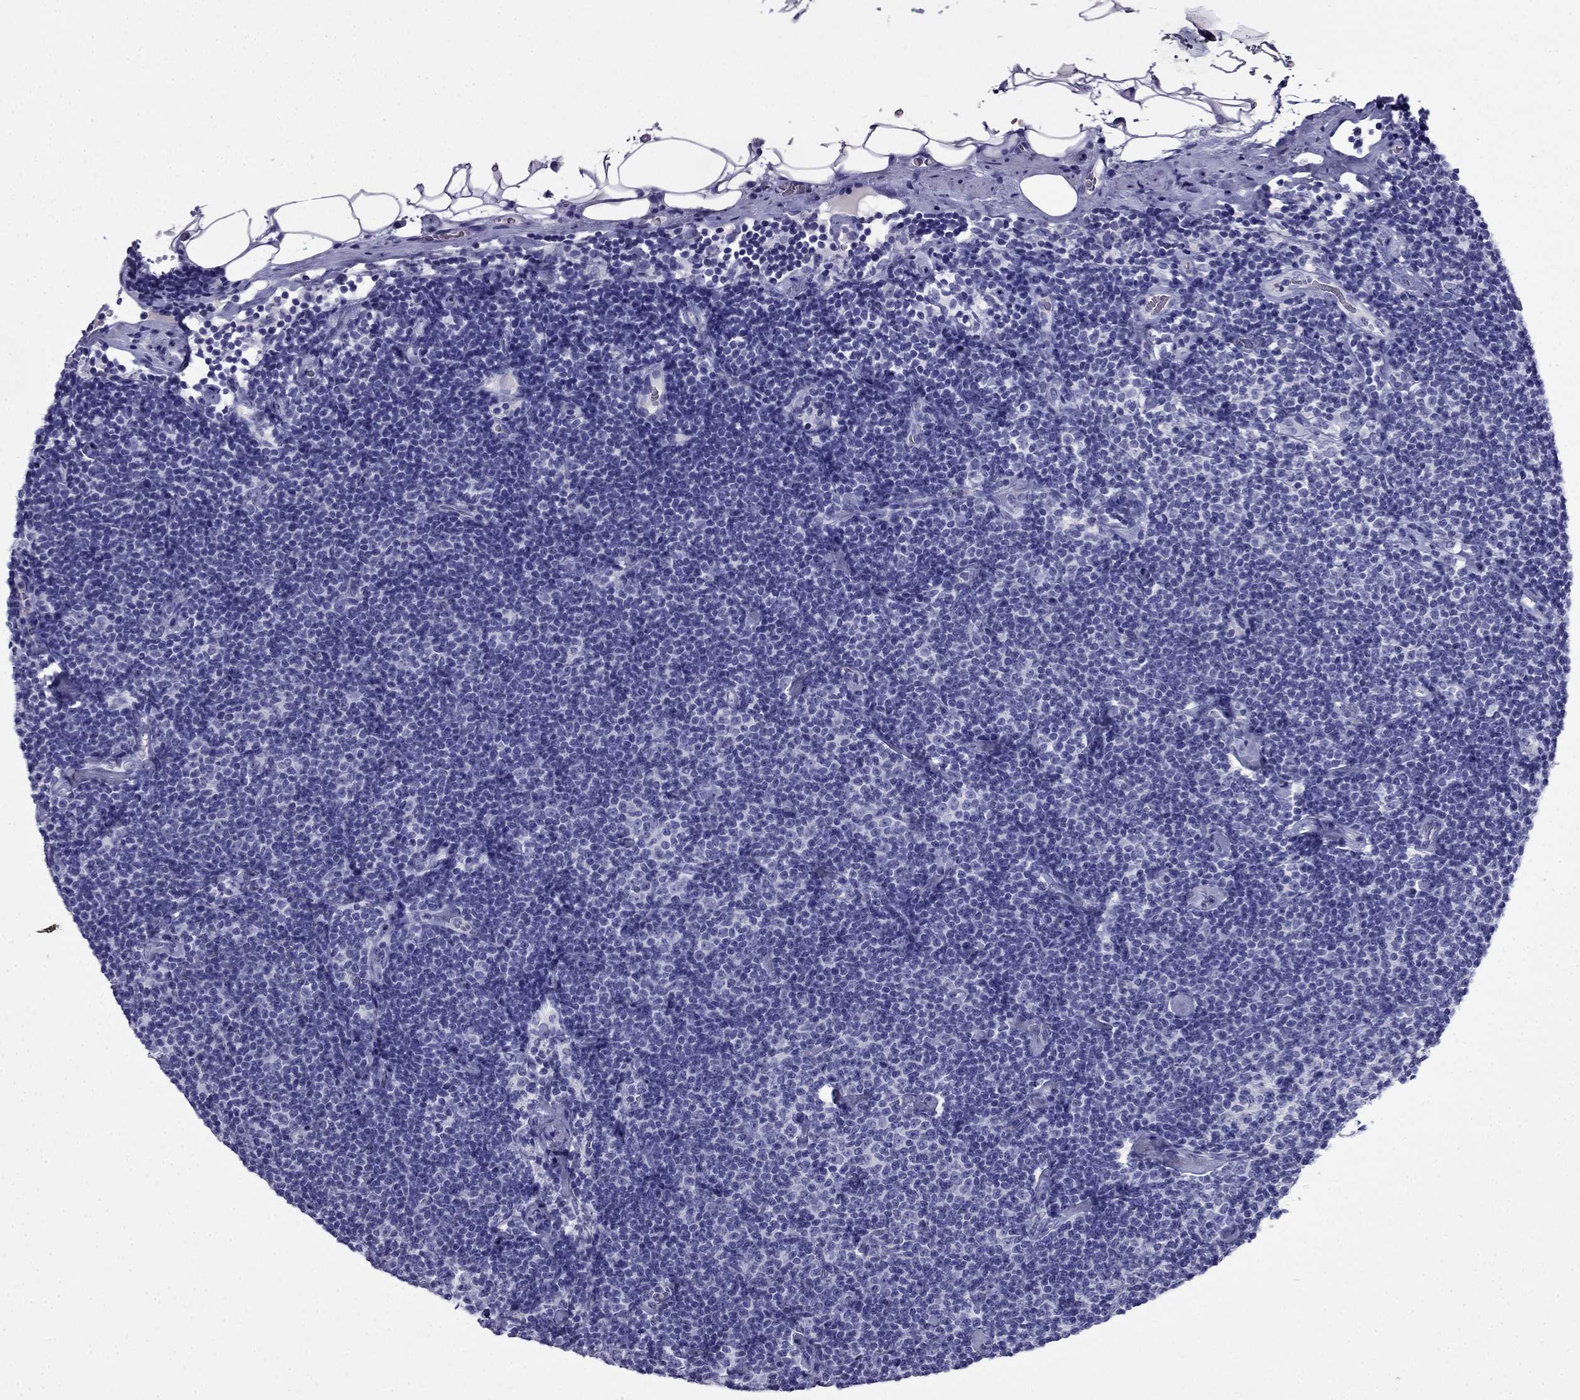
{"staining": {"intensity": "negative", "quantity": "none", "location": "none"}, "tissue": "lymphoma", "cell_type": "Tumor cells", "image_type": "cancer", "snomed": [{"axis": "morphology", "description": "Malignant lymphoma, non-Hodgkin's type, Low grade"}, {"axis": "topography", "description": "Lymph node"}], "caption": "This is an immunohistochemistry (IHC) micrograph of malignant lymphoma, non-Hodgkin's type (low-grade). There is no staining in tumor cells.", "gene": "CDHR4", "patient": {"sex": "male", "age": 81}}